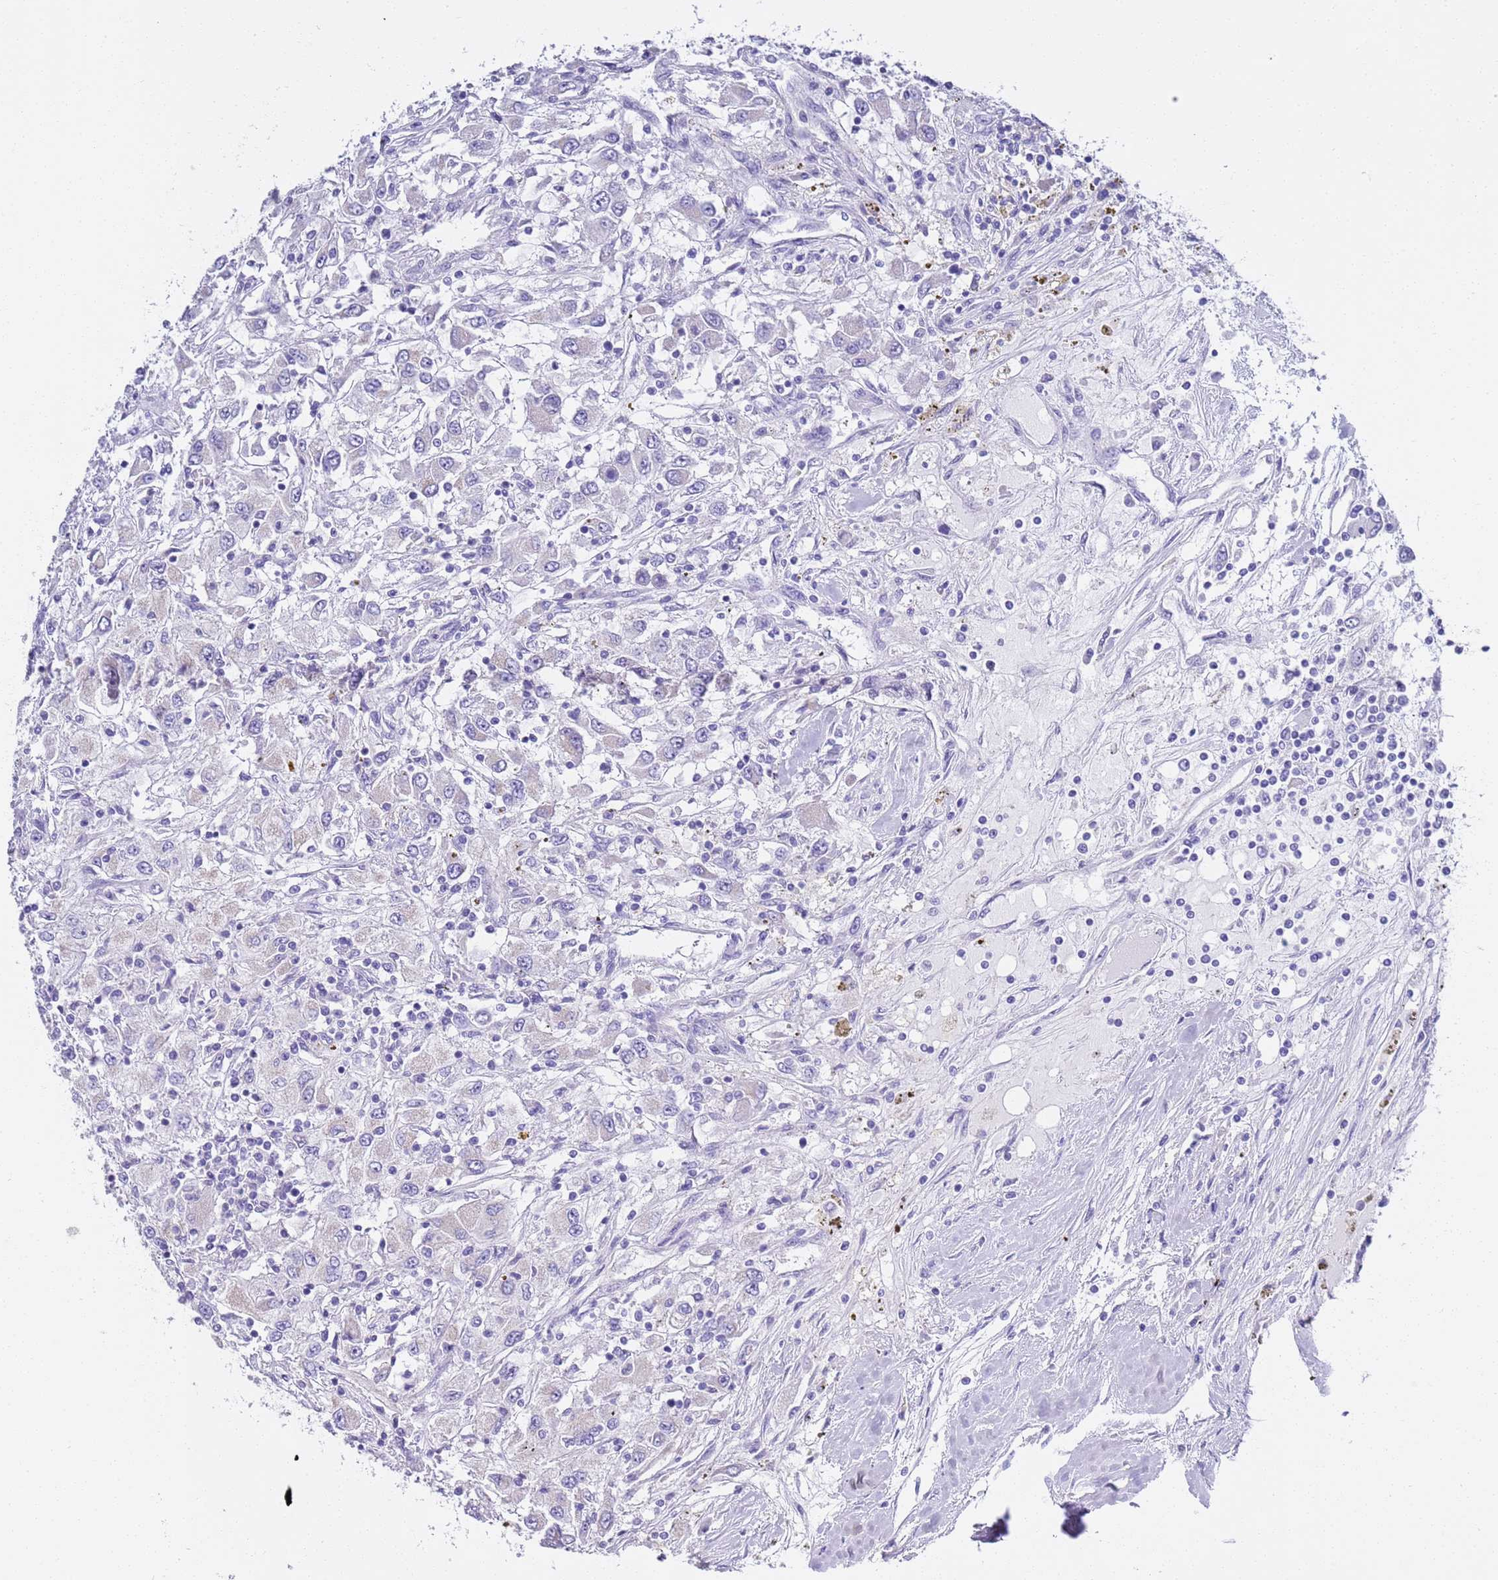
{"staining": {"intensity": "negative", "quantity": "none", "location": "none"}, "tissue": "renal cancer", "cell_type": "Tumor cells", "image_type": "cancer", "snomed": [{"axis": "morphology", "description": "Adenocarcinoma, NOS"}, {"axis": "topography", "description": "Kidney"}], "caption": "Immunohistochemistry histopathology image of neoplastic tissue: human renal cancer (adenocarcinoma) stained with DAB shows no significant protein positivity in tumor cells.", "gene": "BRMS1L", "patient": {"sex": "female", "age": 67}}